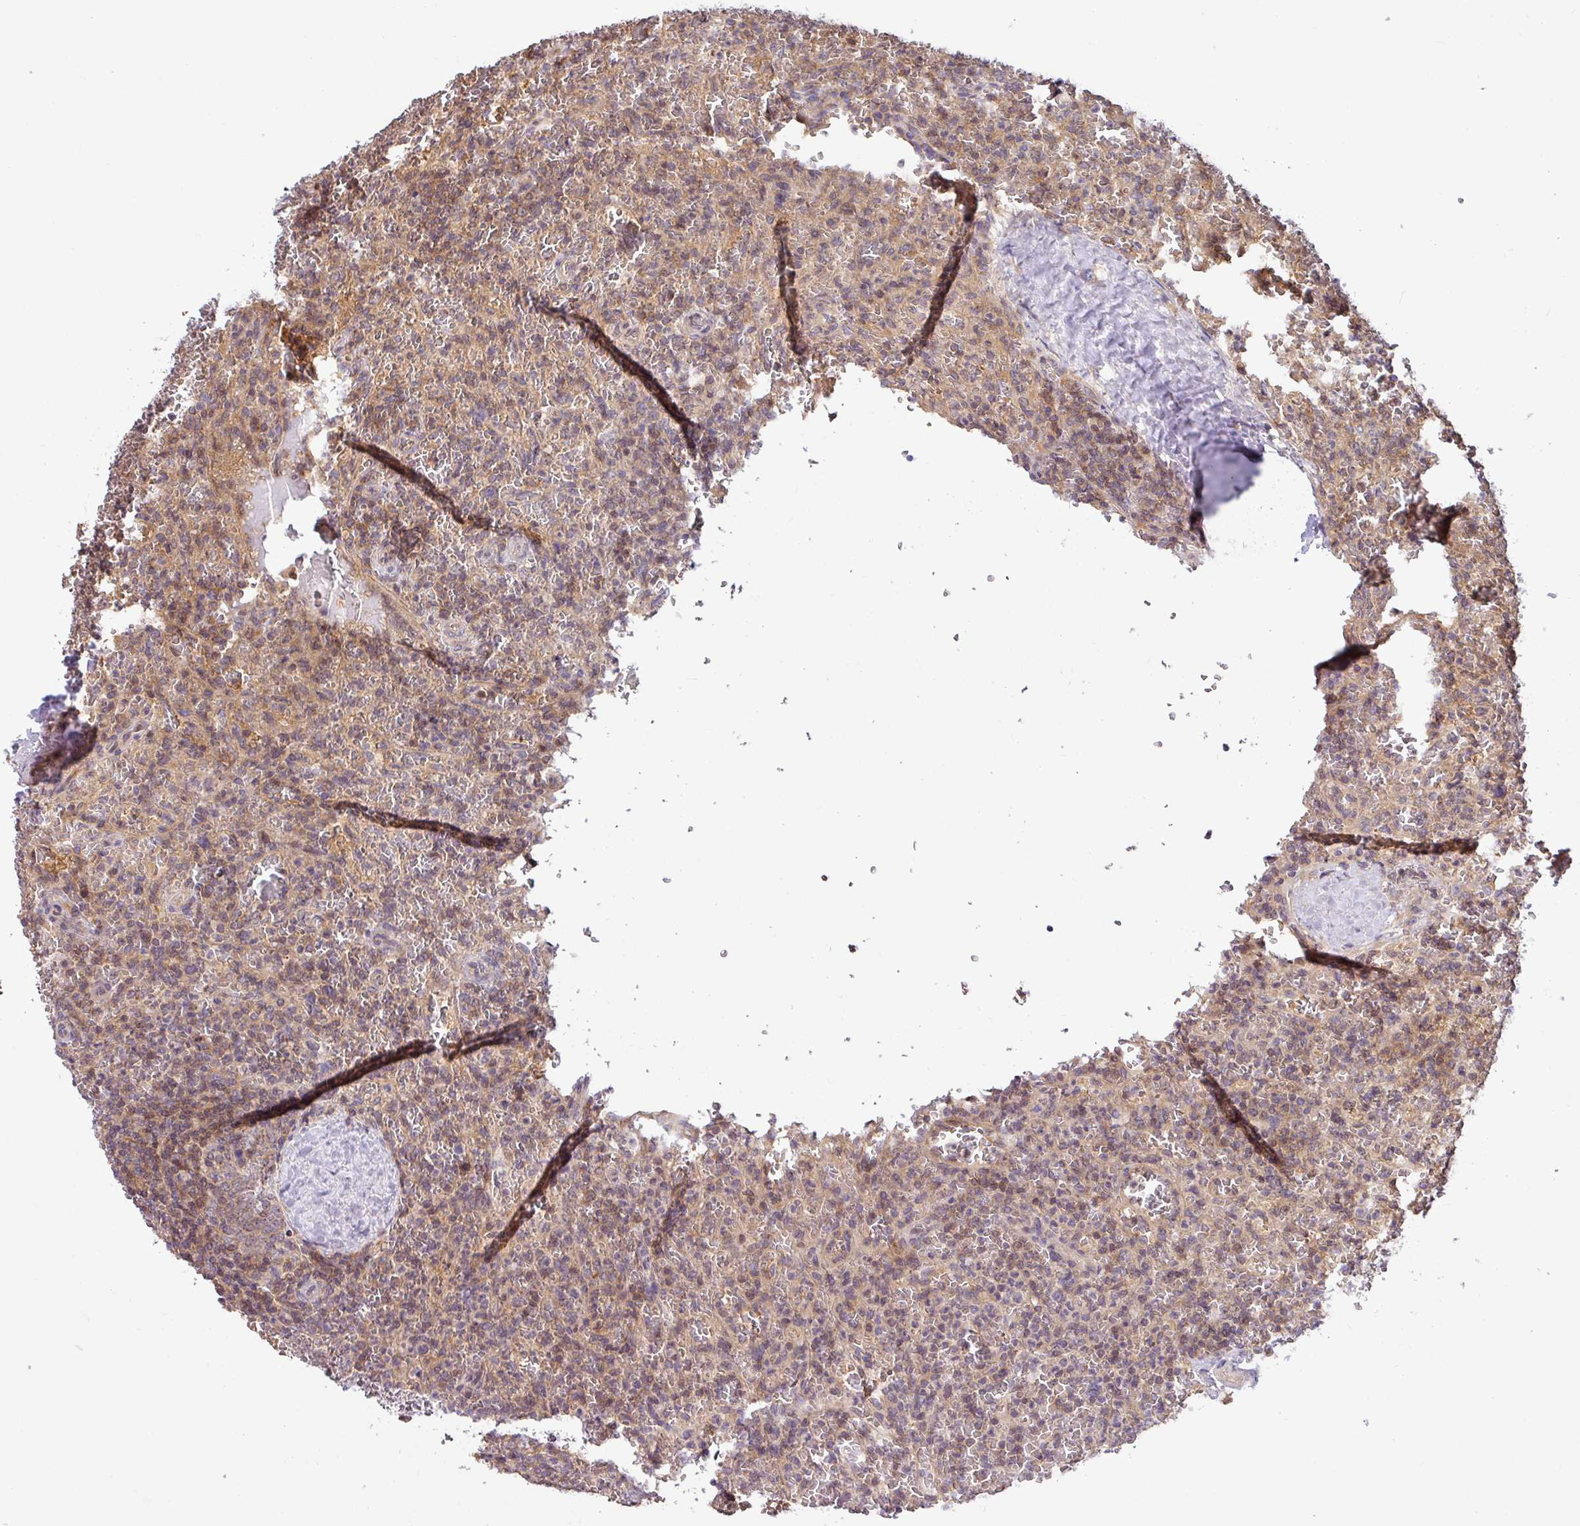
{"staining": {"intensity": "weak", "quantity": "25%-75%", "location": "cytoplasmic/membranous"}, "tissue": "lymphoma", "cell_type": "Tumor cells", "image_type": "cancer", "snomed": [{"axis": "morphology", "description": "Malignant lymphoma, non-Hodgkin's type, Low grade"}, {"axis": "topography", "description": "Spleen"}], "caption": "Immunohistochemical staining of lymphoma demonstrates weak cytoplasmic/membranous protein expression in about 25%-75% of tumor cells. (DAB (3,3'-diaminobenzidine) = brown stain, brightfield microscopy at high magnification).", "gene": "SHB", "patient": {"sex": "female", "age": 64}}